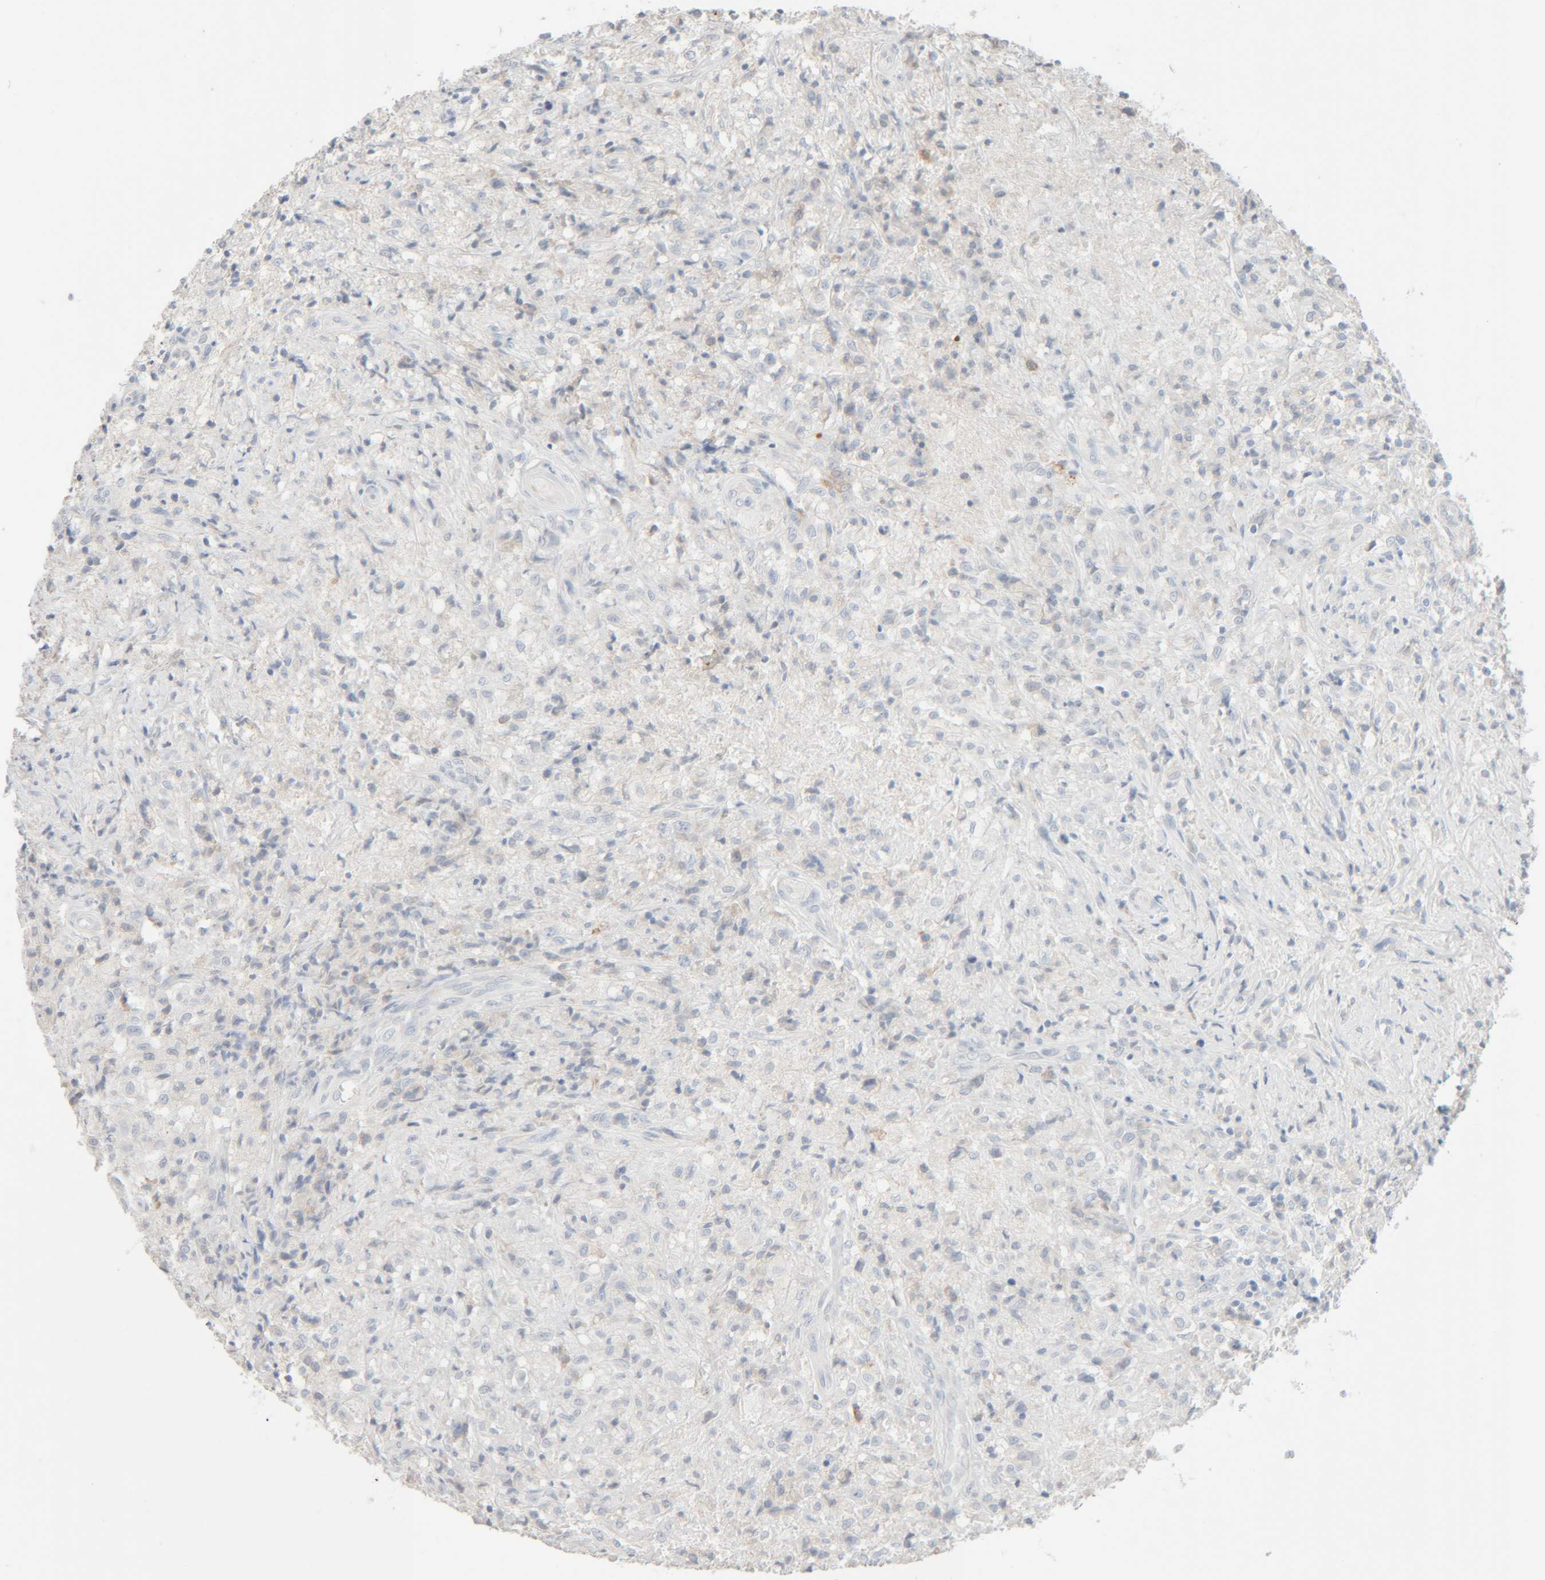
{"staining": {"intensity": "negative", "quantity": "none", "location": "none"}, "tissue": "testis cancer", "cell_type": "Tumor cells", "image_type": "cancer", "snomed": [{"axis": "morphology", "description": "Carcinoma, Embryonal, NOS"}, {"axis": "topography", "description": "Testis"}], "caption": "DAB immunohistochemical staining of human testis cancer exhibits no significant staining in tumor cells. (Brightfield microscopy of DAB immunohistochemistry (IHC) at high magnification).", "gene": "RIDA", "patient": {"sex": "male", "age": 2}}